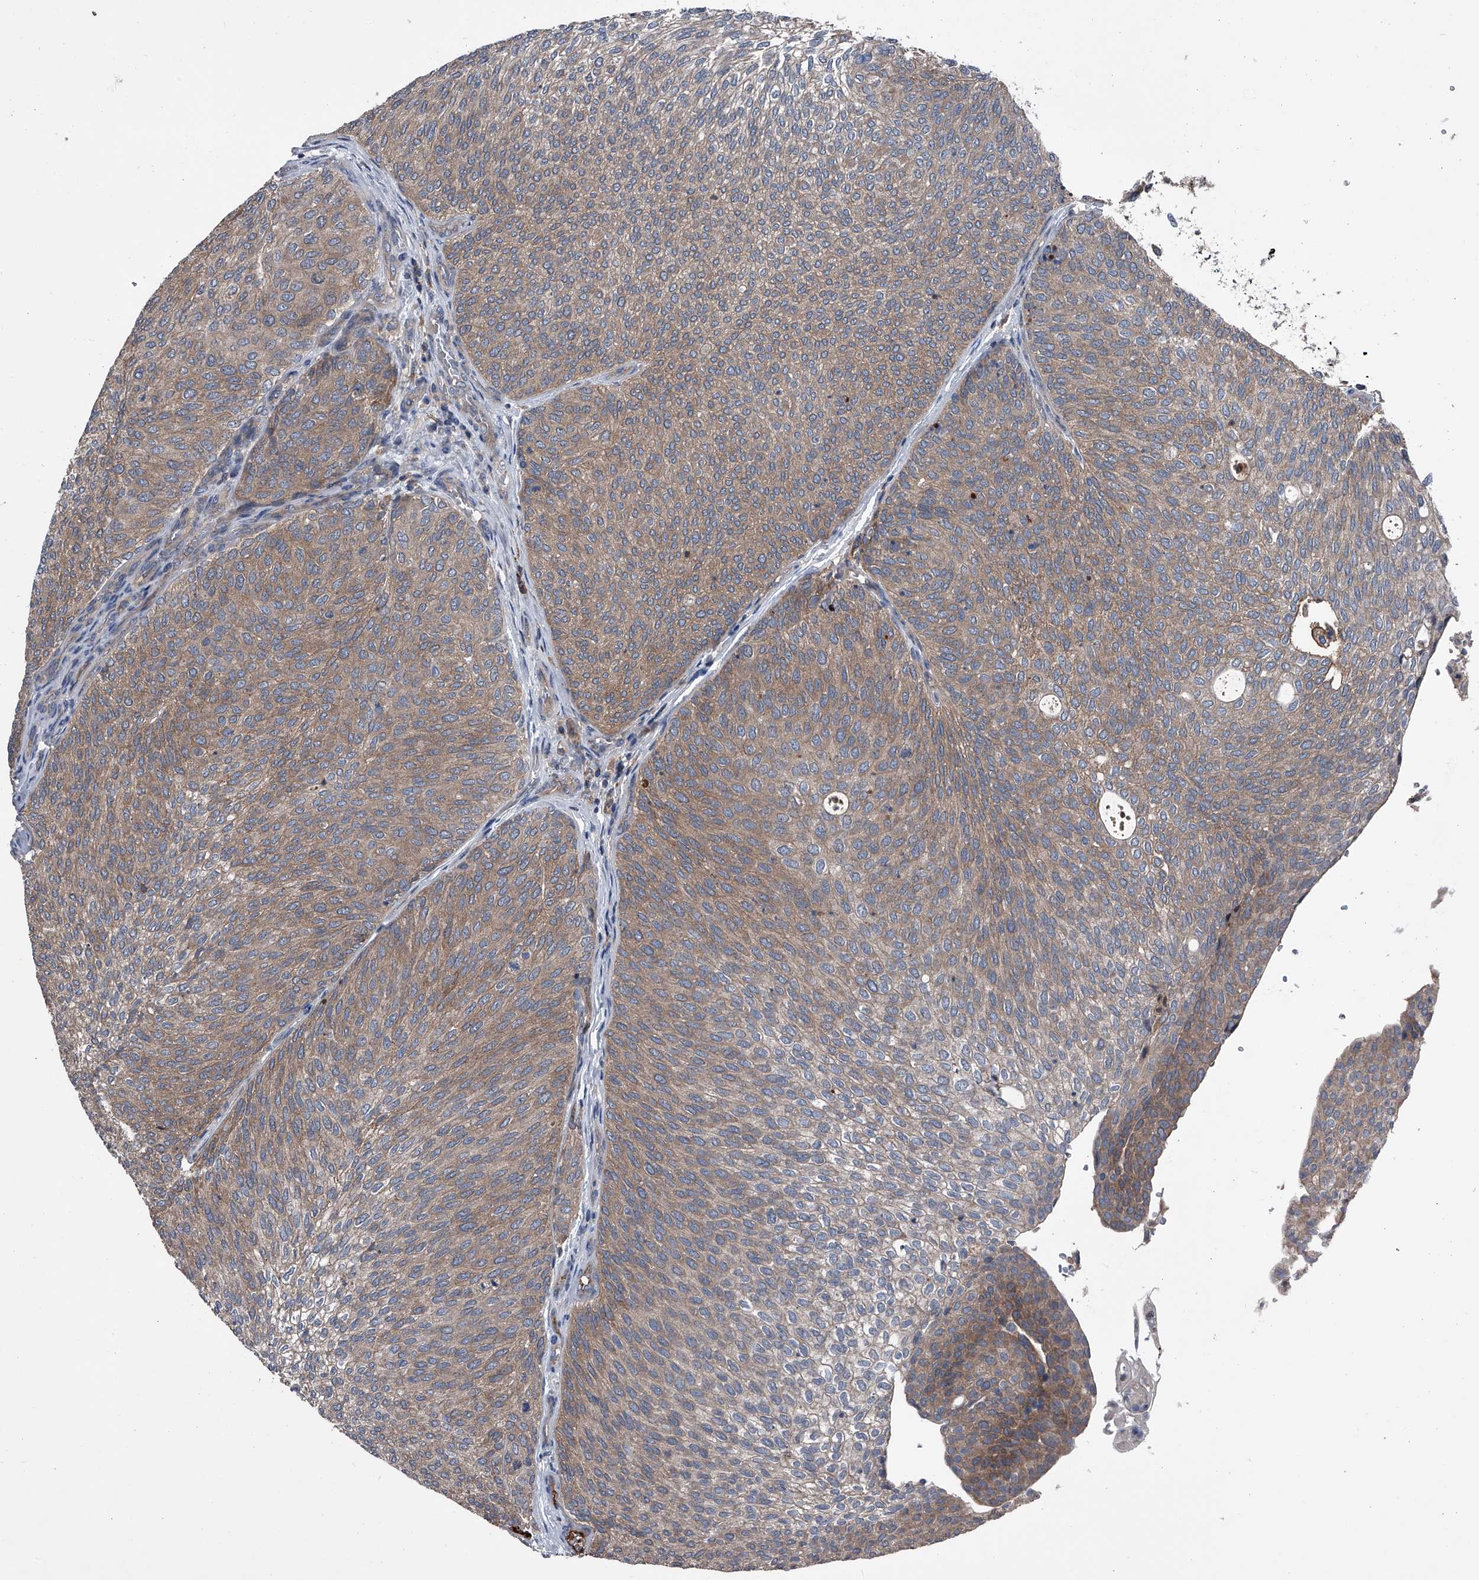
{"staining": {"intensity": "moderate", "quantity": ">75%", "location": "cytoplasmic/membranous"}, "tissue": "urothelial cancer", "cell_type": "Tumor cells", "image_type": "cancer", "snomed": [{"axis": "morphology", "description": "Urothelial carcinoma, Low grade"}, {"axis": "topography", "description": "Urinary bladder"}], "caption": "Low-grade urothelial carcinoma tissue shows moderate cytoplasmic/membranous staining in about >75% of tumor cells", "gene": "KIF13A", "patient": {"sex": "female", "age": 79}}